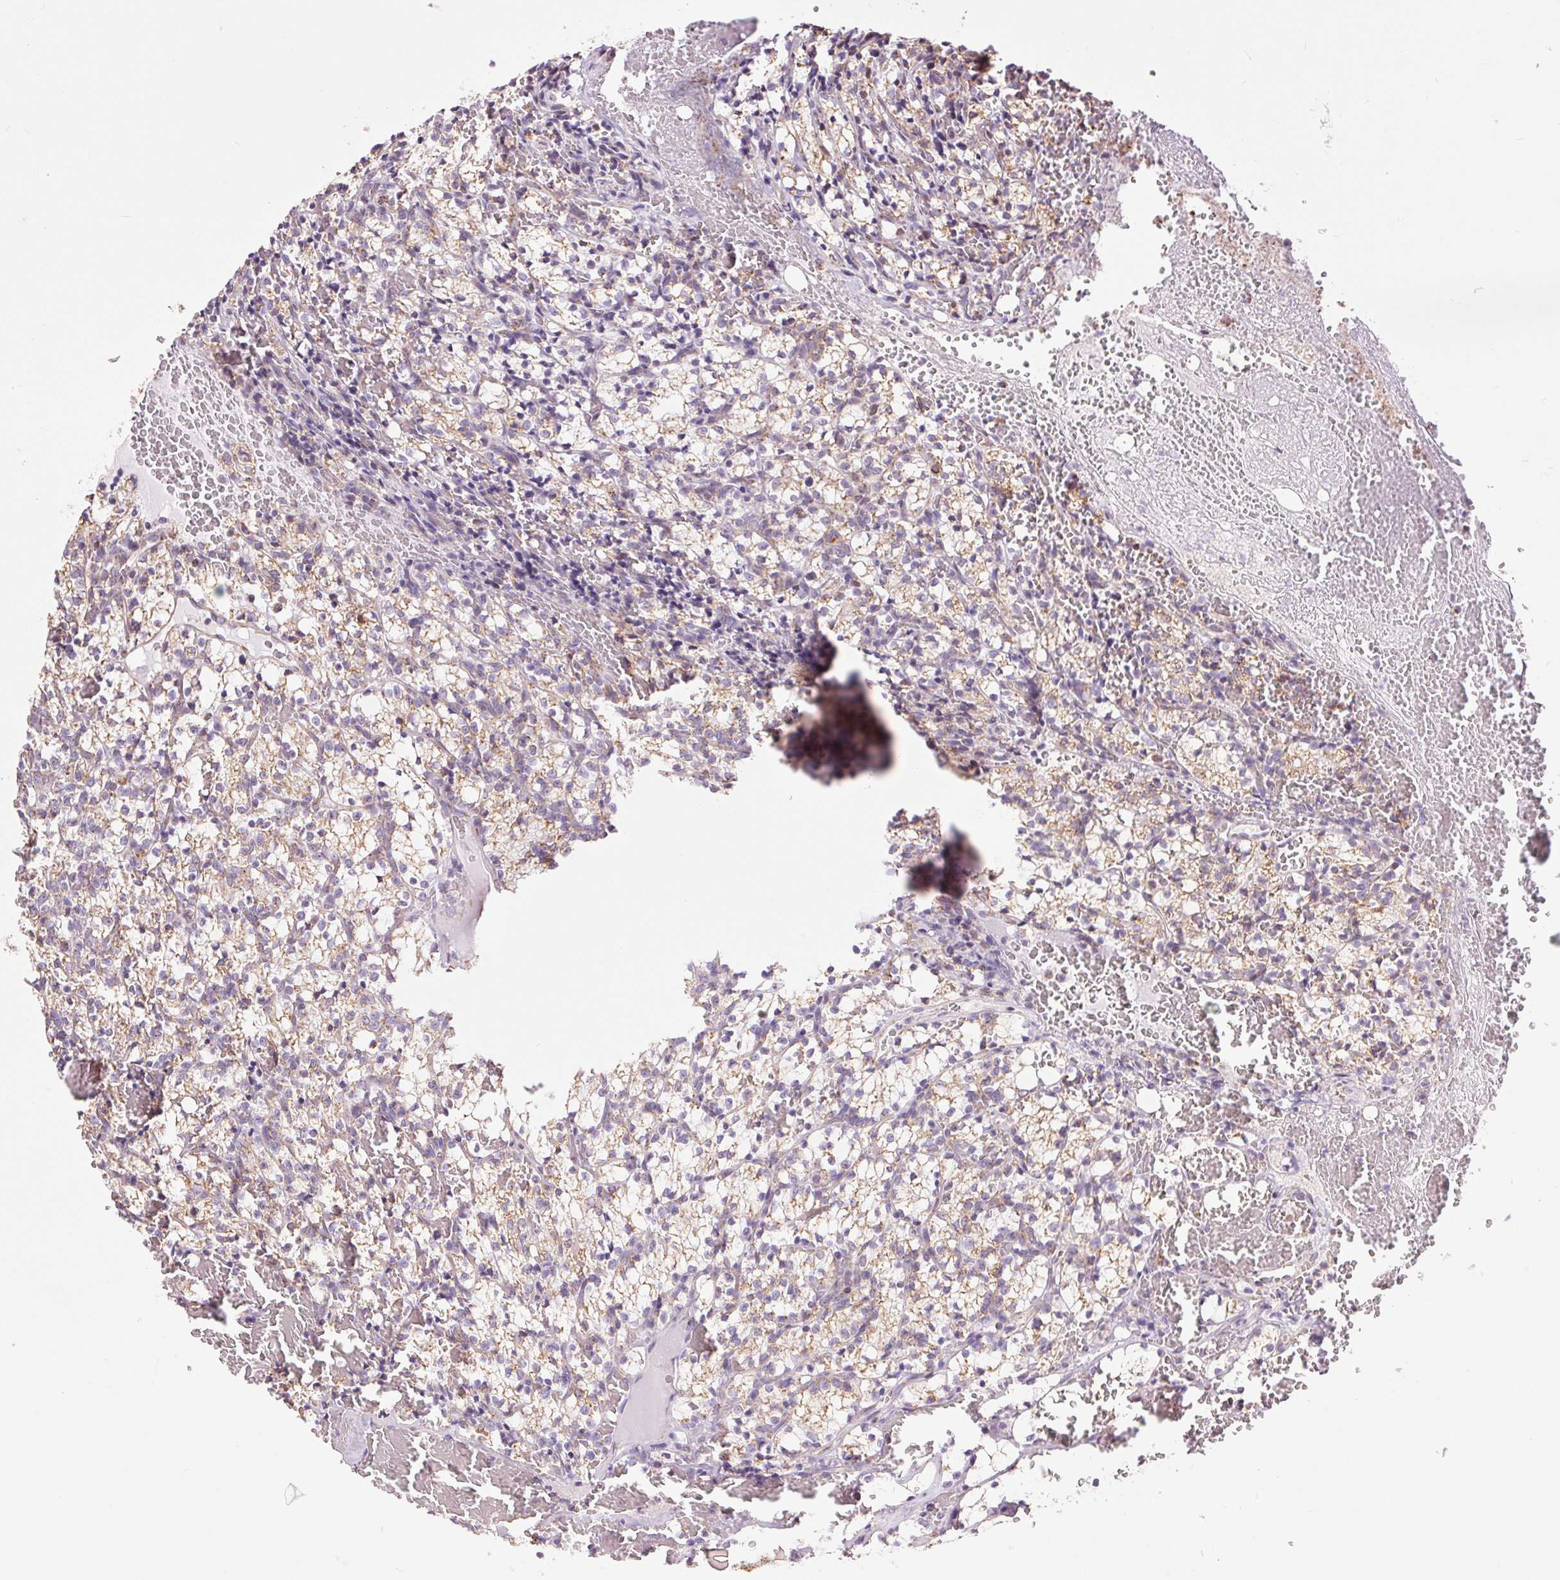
{"staining": {"intensity": "weak", "quantity": ">75%", "location": "cytoplasmic/membranous"}, "tissue": "renal cancer", "cell_type": "Tumor cells", "image_type": "cancer", "snomed": [{"axis": "morphology", "description": "Adenocarcinoma, NOS"}, {"axis": "topography", "description": "Kidney"}], "caption": "Adenocarcinoma (renal) tissue exhibits weak cytoplasmic/membranous staining in about >75% of tumor cells, visualized by immunohistochemistry.", "gene": "ATP5PB", "patient": {"sex": "female", "age": 69}}